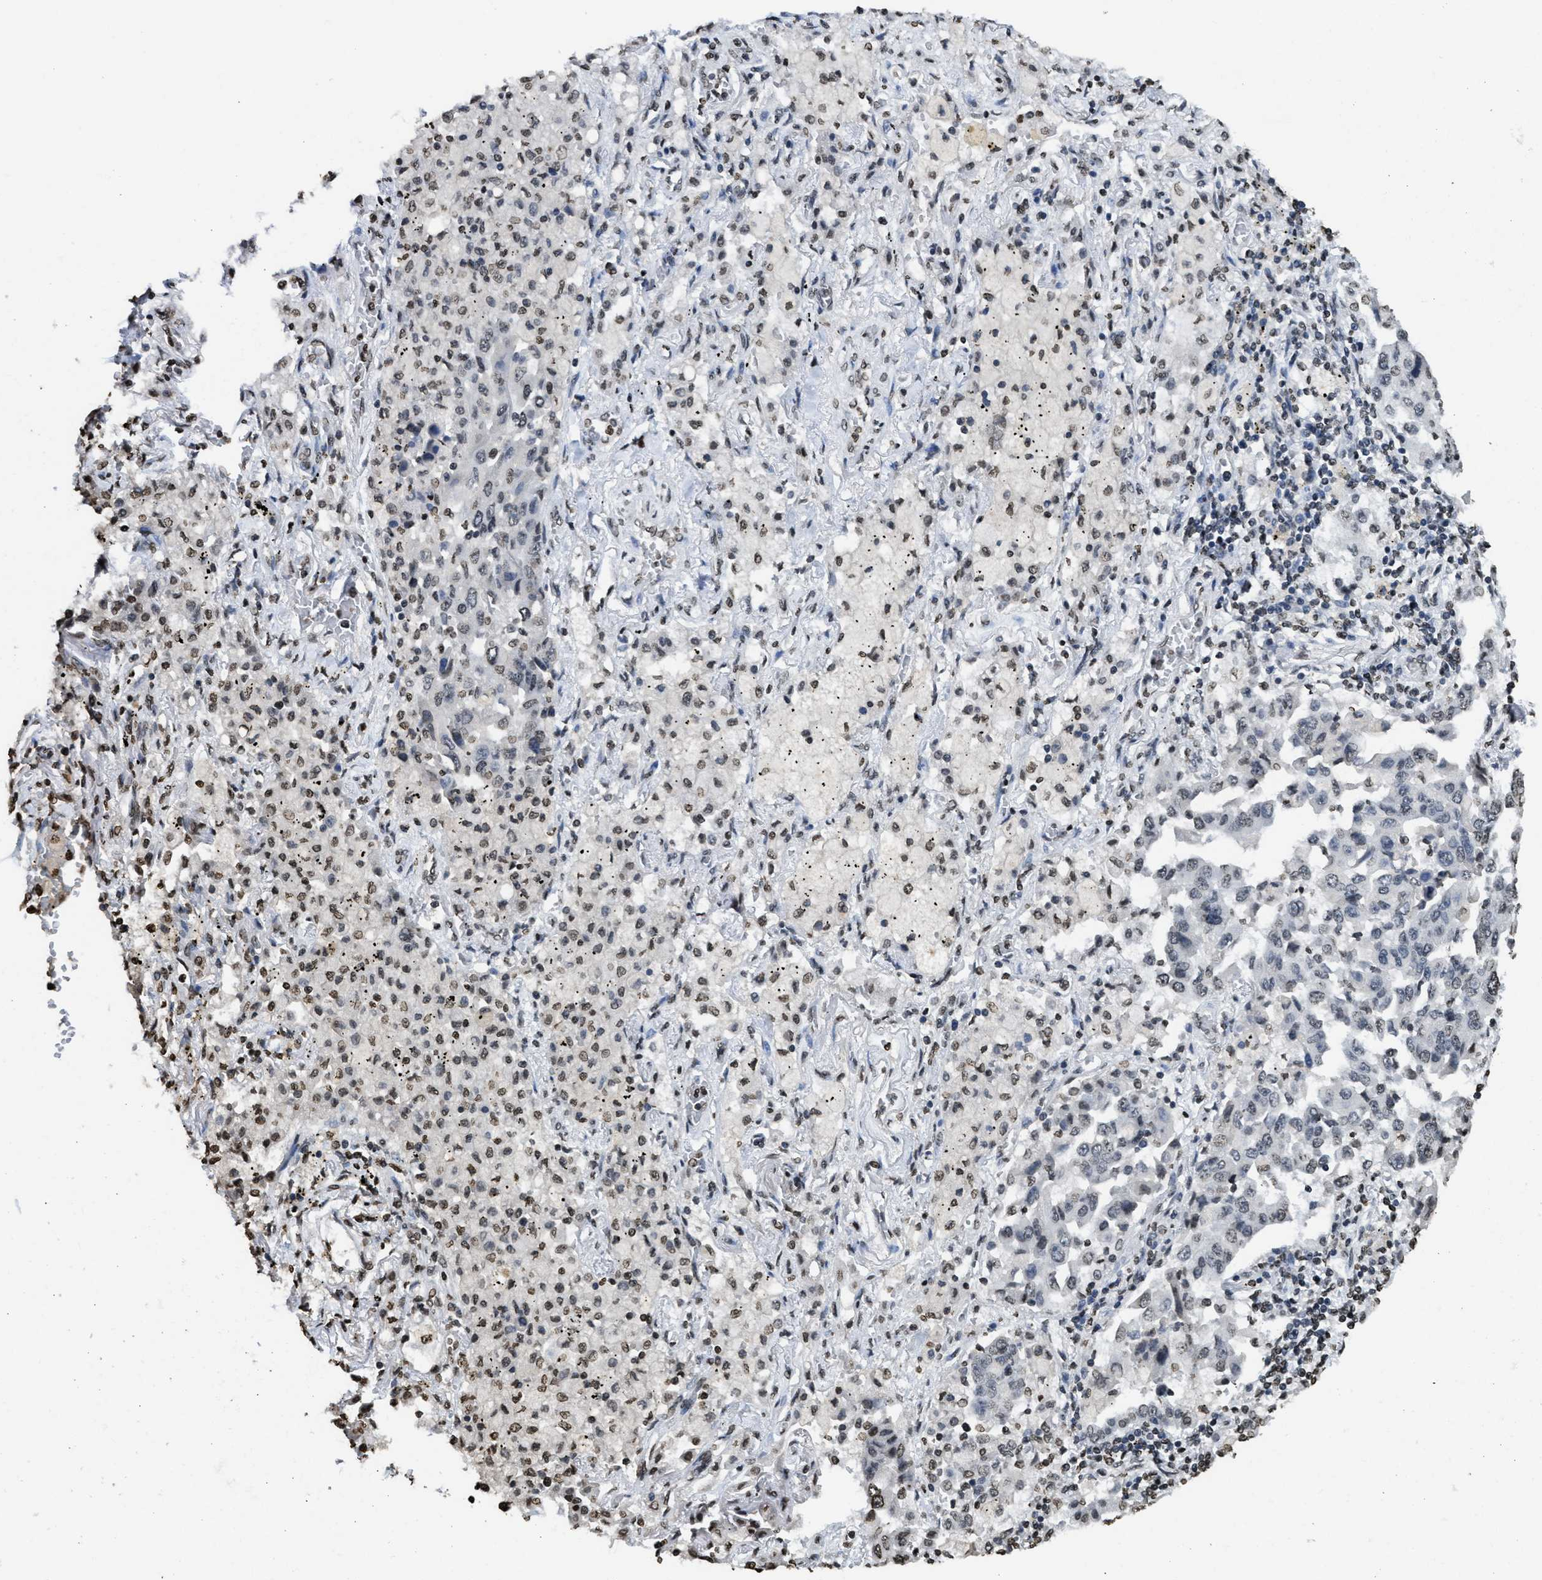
{"staining": {"intensity": "weak", "quantity": "25%-75%", "location": "nuclear"}, "tissue": "lung cancer", "cell_type": "Tumor cells", "image_type": "cancer", "snomed": [{"axis": "morphology", "description": "Adenocarcinoma, NOS"}, {"axis": "topography", "description": "Lung"}], "caption": "Tumor cells demonstrate low levels of weak nuclear expression in about 25%-75% of cells in lung adenocarcinoma.", "gene": "RRAGC", "patient": {"sex": "female", "age": 65}}